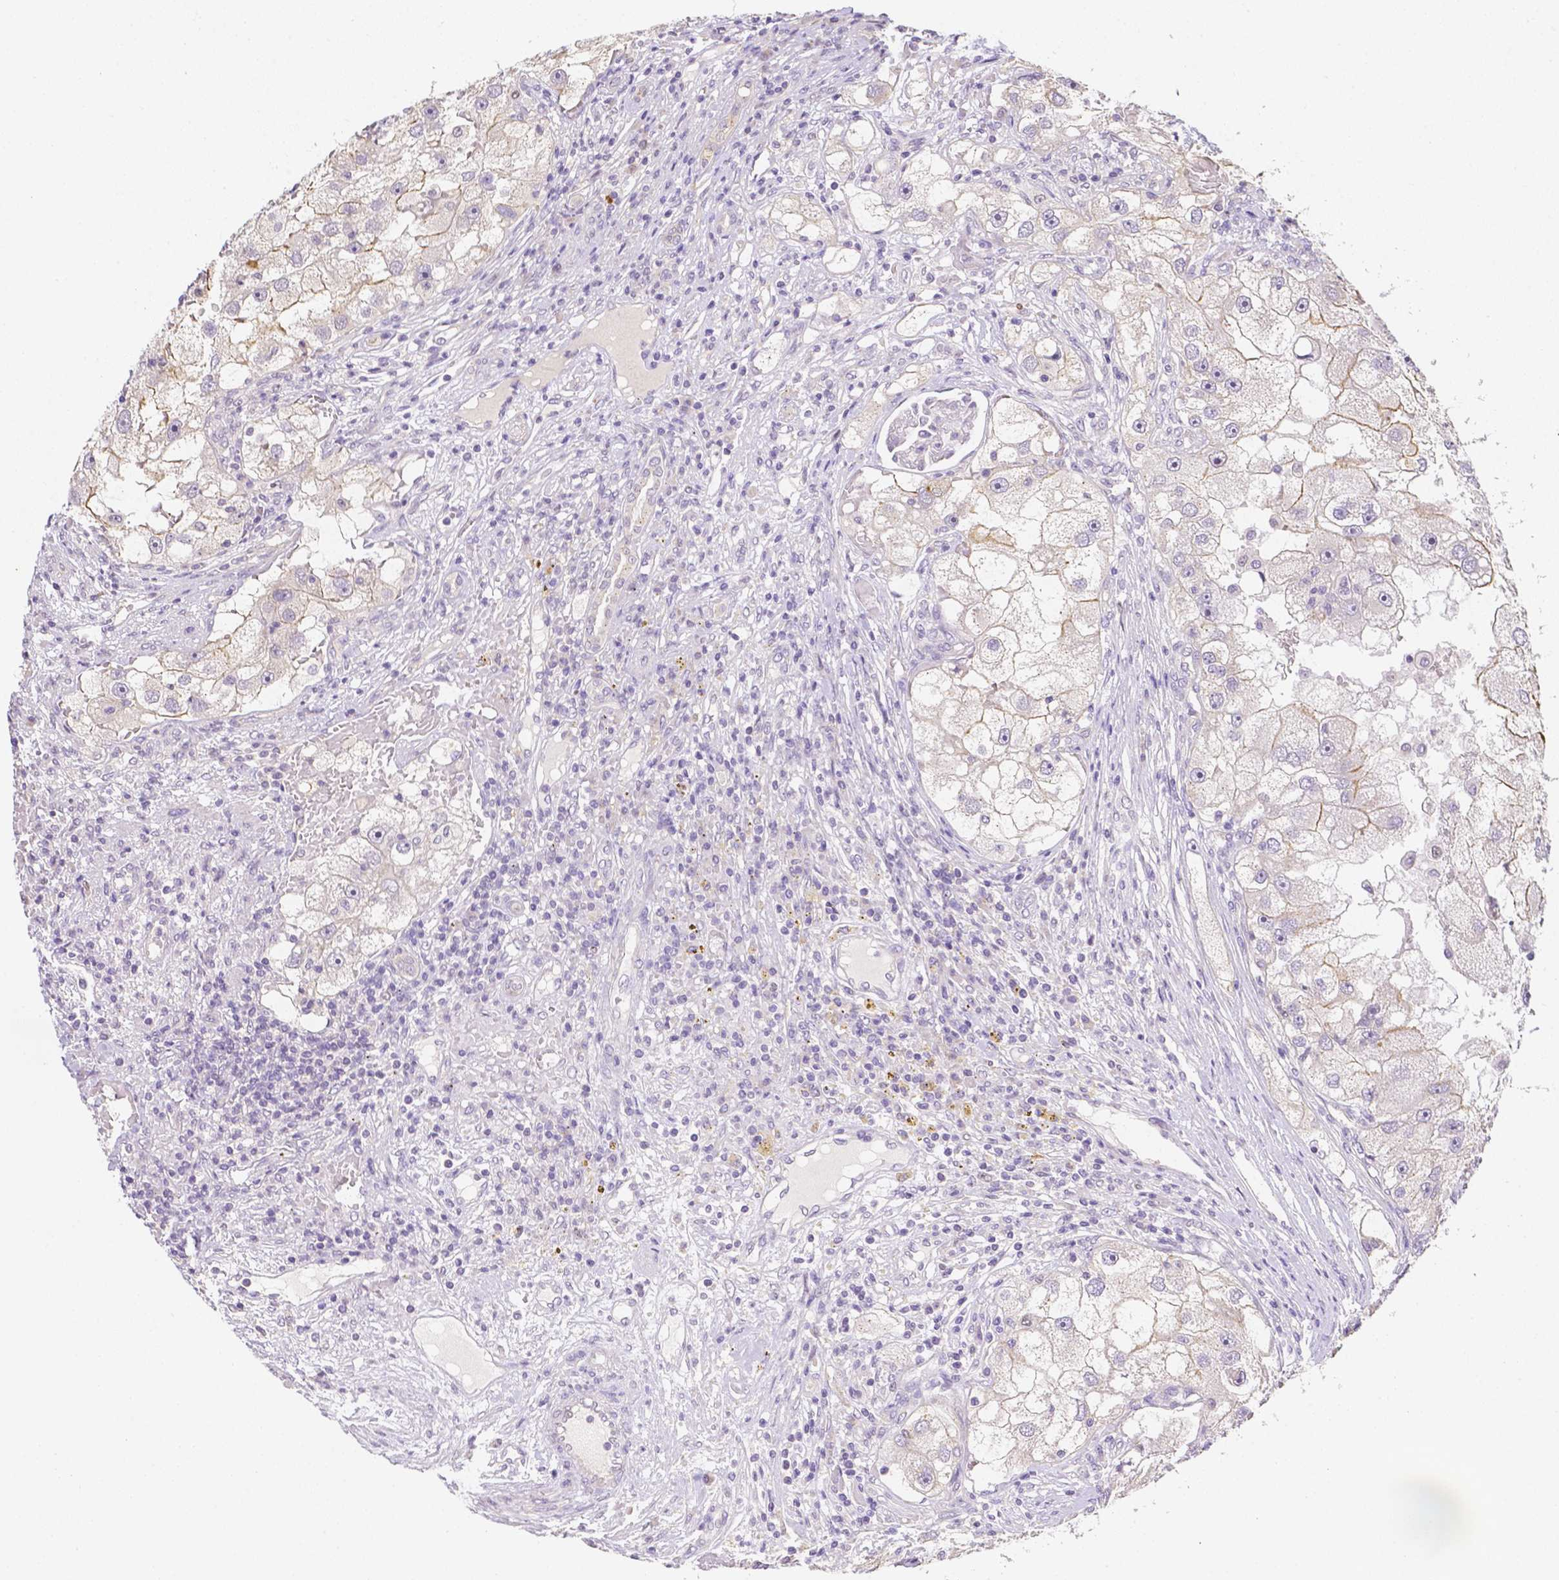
{"staining": {"intensity": "negative", "quantity": "none", "location": "none"}, "tissue": "renal cancer", "cell_type": "Tumor cells", "image_type": "cancer", "snomed": [{"axis": "morphology", "description": "Adenocarcinoma, NOS"}, {"axis": "topography", "description": "Kidney"}], "caption": "Tumor cells are negative for protein expression in human adenocarcinoma (renal). (DAB (3,3'-diaminobenzidine) immunohistochemistry with hematoxylin counter stain).", "gene": "C10orf67", "patient": {"sex": "male", "age": 63}}